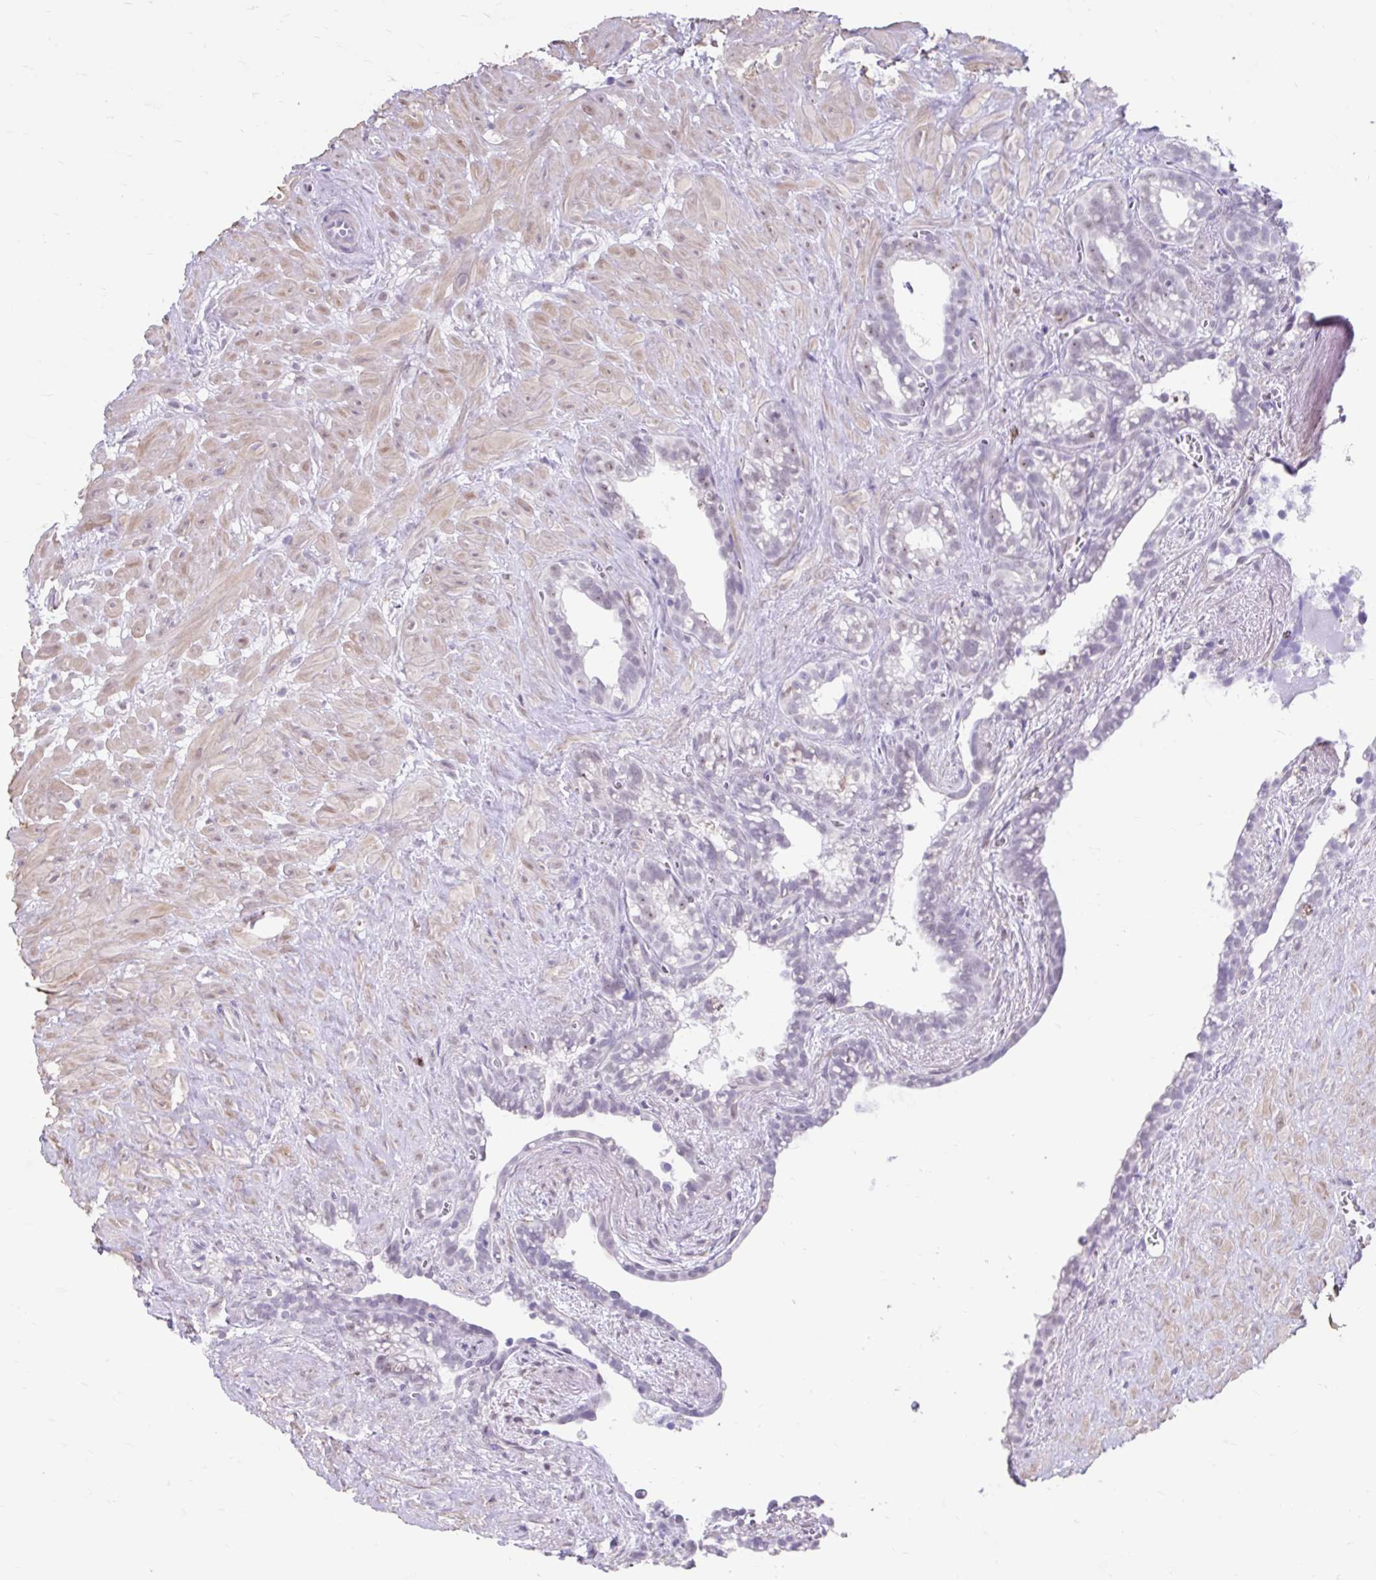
{"staining": {"intensity": "weak", "quantity": "<25%", "location": "nuclear"}, "tissue": "seminal vesicle", "cell_type": "Glandular cells", "image_type": "normal", "snomed": [{"axis": "morphology", "description": "Normal tissue, NOS"}, {"axis": "topography", "description": "Seminal veicle"}], "caption": "DAB immunohistochemical staining of unremarkable seminal vesicle exhibits no significant staining in glandular cells.", "gene": "DCAF17", "patient": {"sex": "male", "age": 76}}